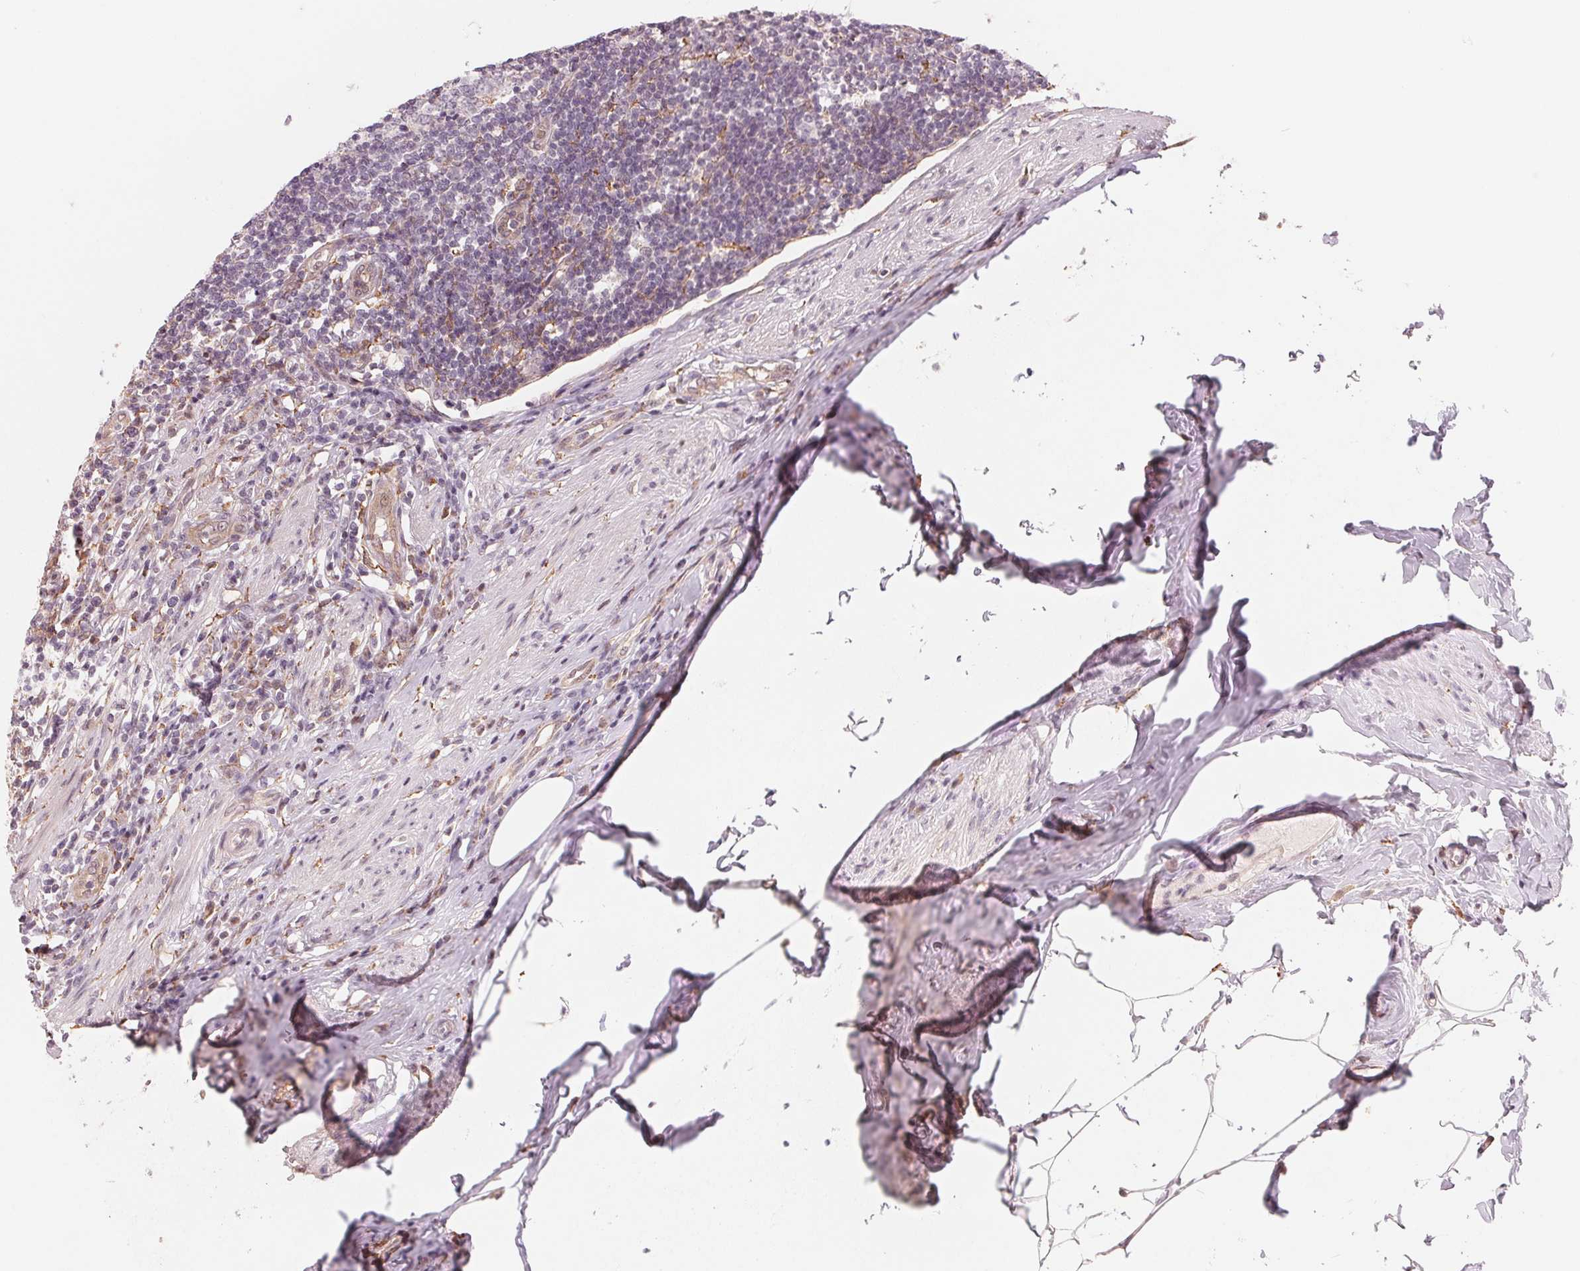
{"staining": {"intensity": "weak", "quantity": ">75%", "location": "cytoplasmic/membranous"}, "tissue": "appendix", "cell_type": "Glandular cells", "image_type": "normal", "snomed": [{"axis": "morphology", "description": "Normal tissue, NOS"}, {"axis": "topography", "description": "Appendix"}], "caption": "An immunohistochemistry (IHC) photomicrograph of unremarkable tissue is shown. Protein staining in brown labels weak cytoplasmic/membranous positivity in appendix within glandular cells.", "gene": "IL9R", "patient": {"sex": "female", "age": 56}}